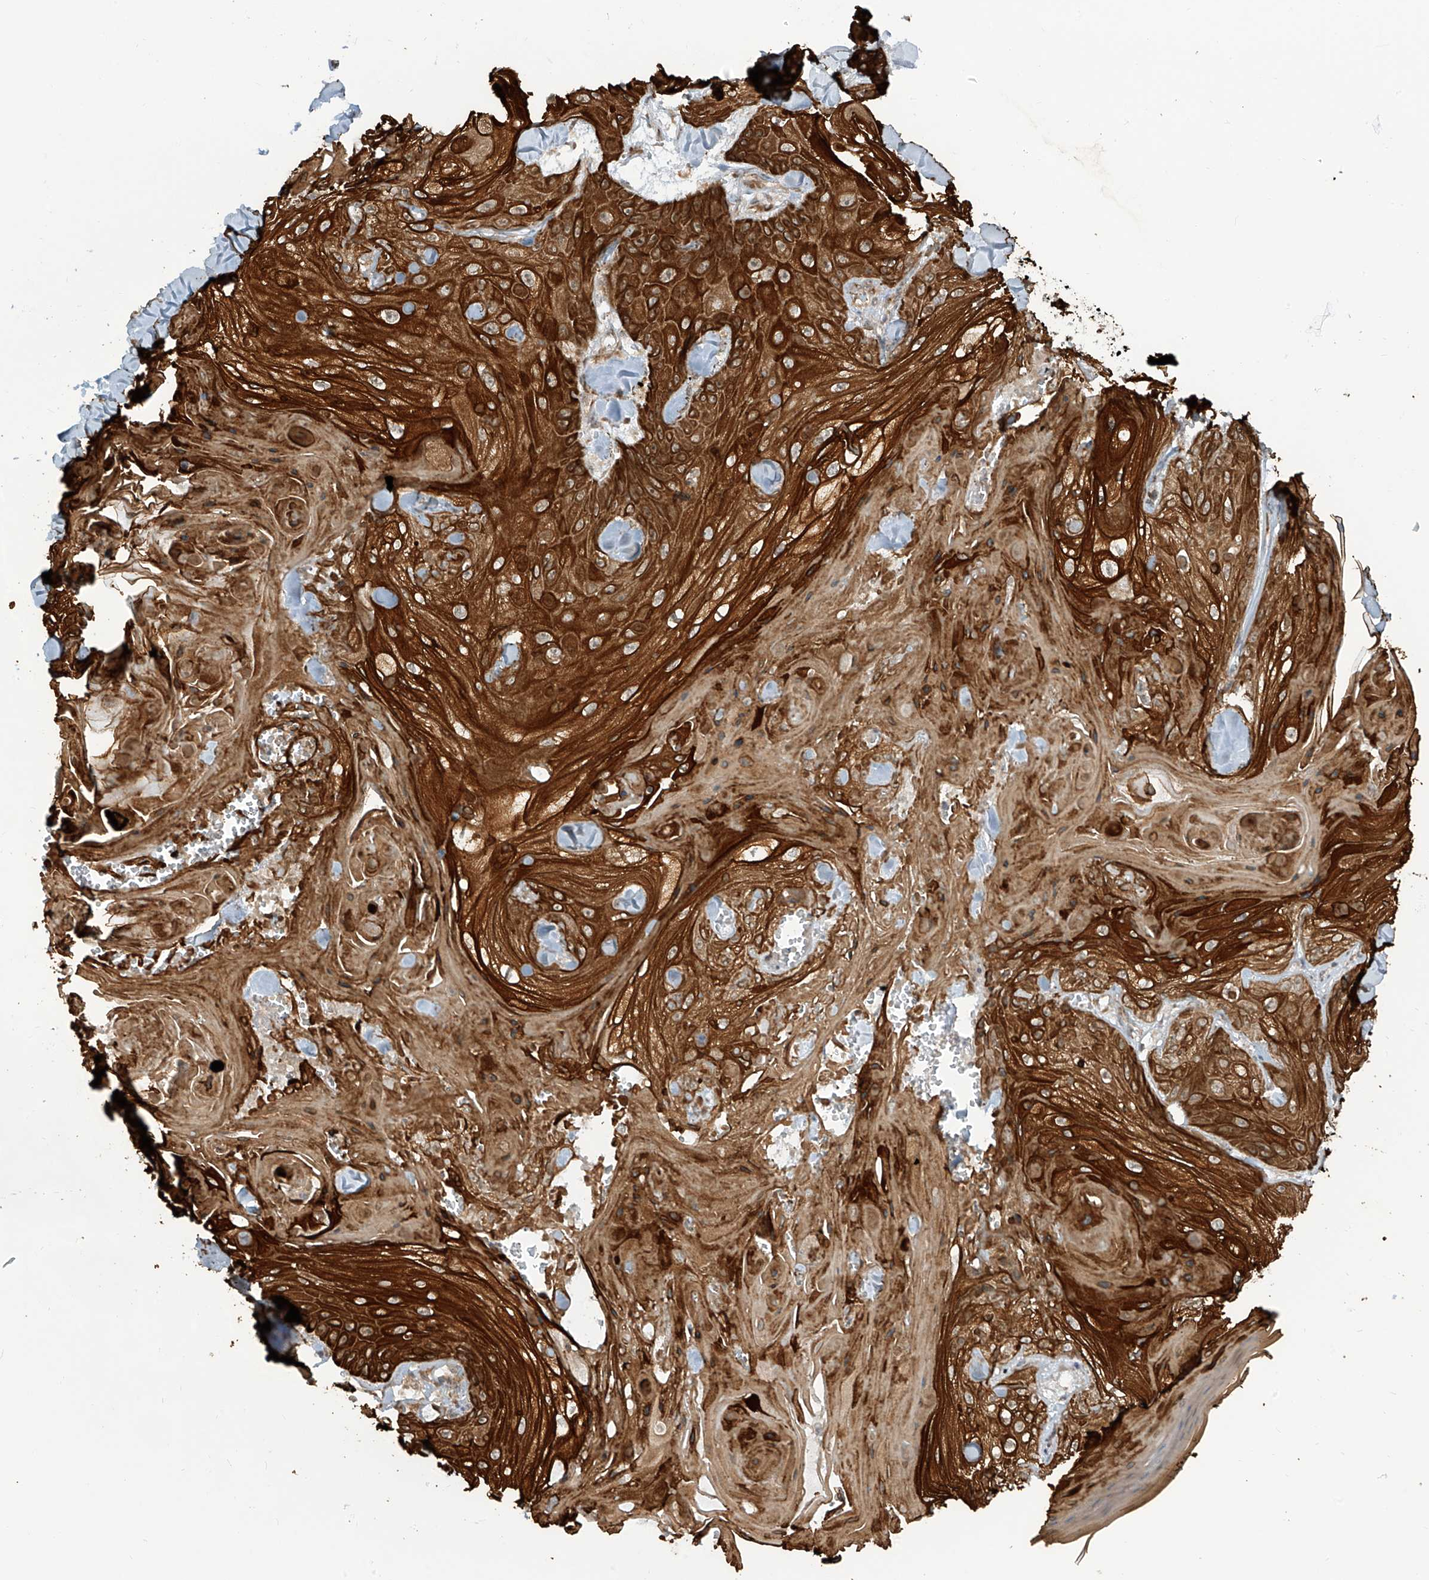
{"staining": {"intensity": "strong", "quantity": ">75%", "location": "cytoplasmic/membranous"}, "tissue": "skin cancer", "cell_type": "Tumor cells", "image_type": "cancer", "snomed": [{"axis": "morphology", "description": "Squamous cell carcinoma, NOS"}, {"axis": "topography", "description": "Skin"}], "caption": "Tumor cells demonstrate high levels of strong cytoplasmic/membranous staining in approximately >75% of cells in skin squamous cell carcinoma.", "gene": "TRIM67", "patient": {"sex": "male", "age": 74}}